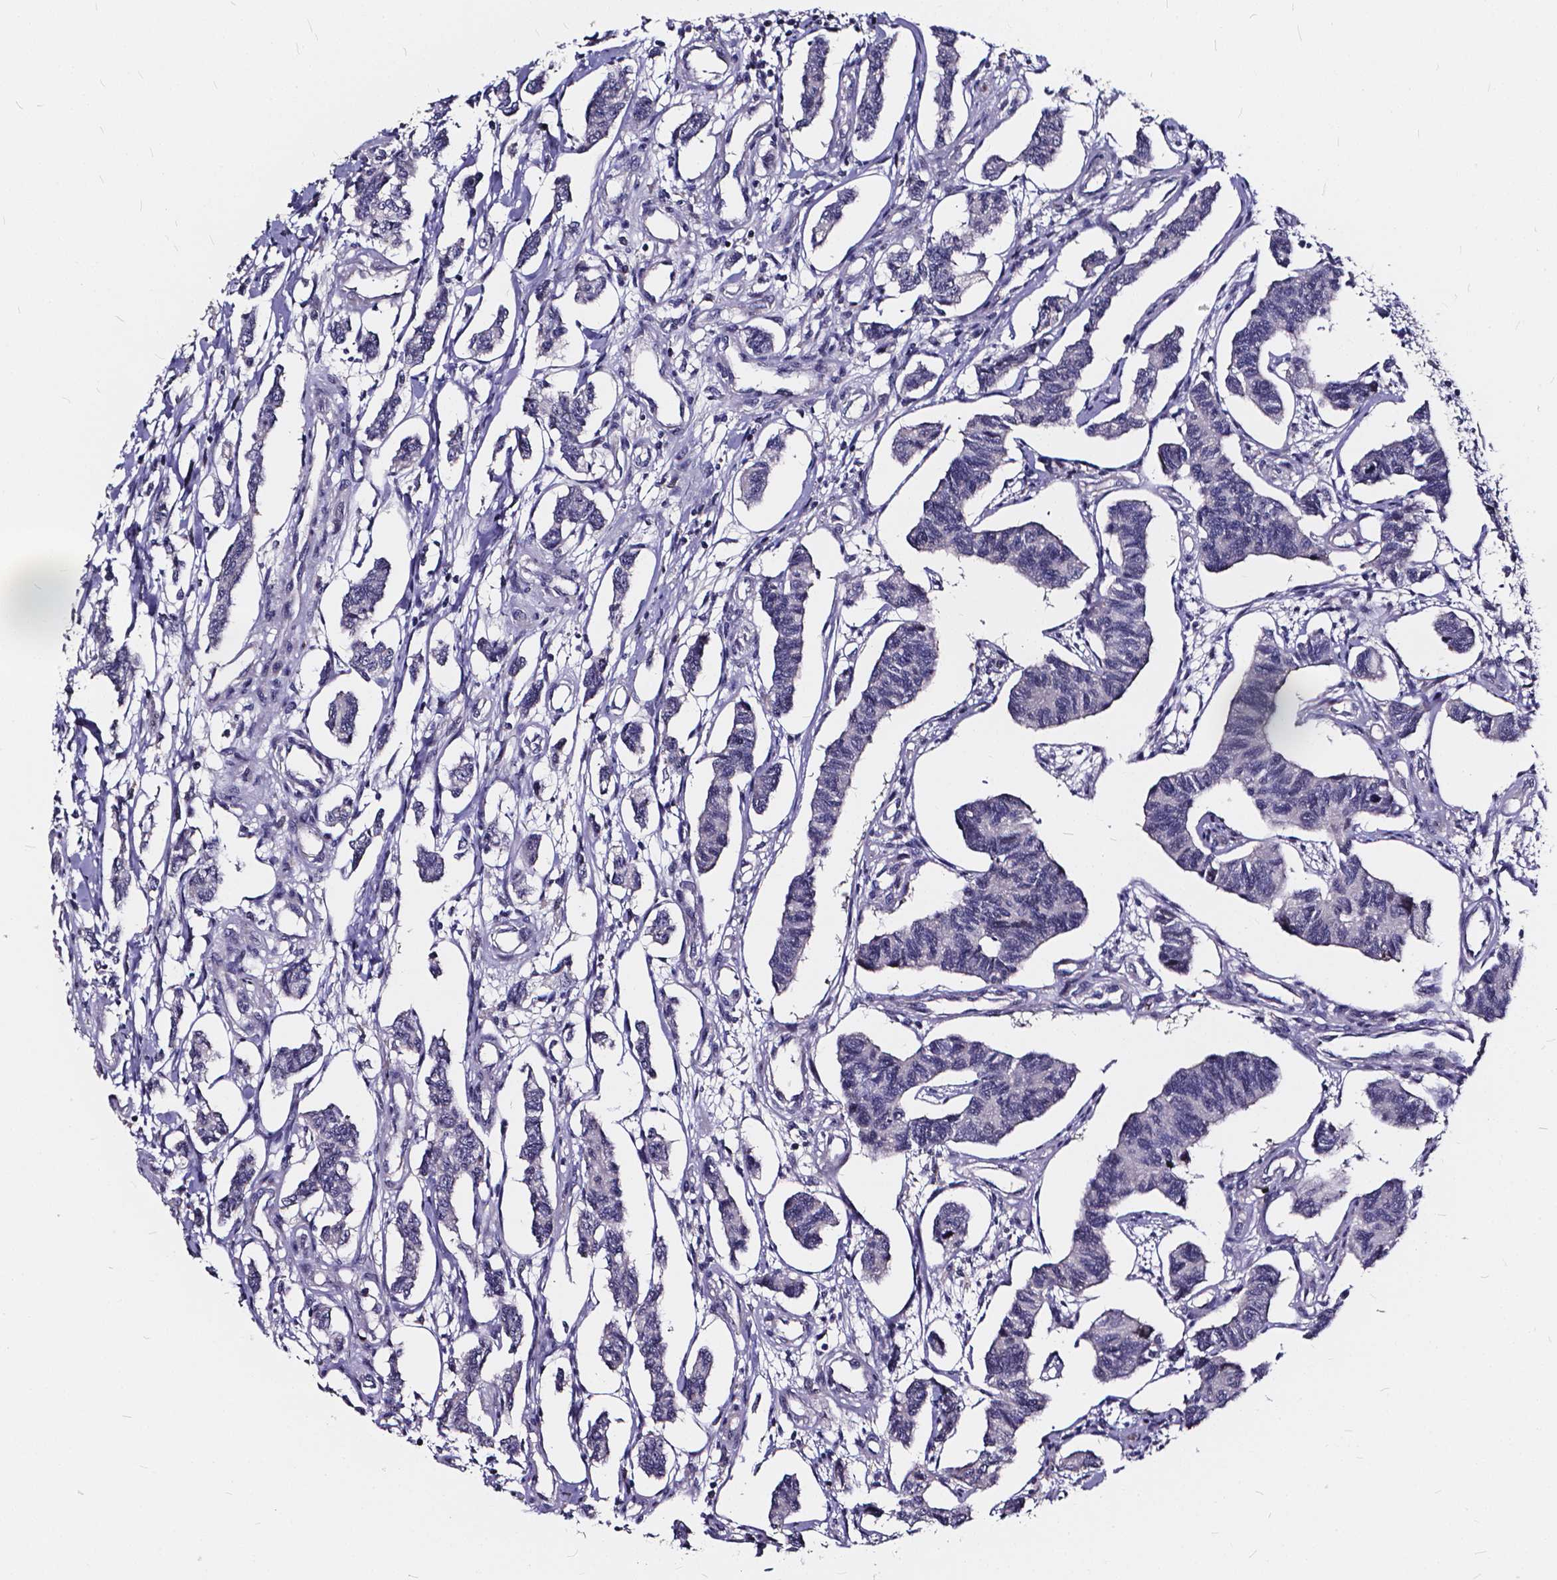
{"staining": {"intensity": "negative", "quantity": "none", "location": "none"}, "tissue": "carcinoid", "cell_type": "Tumor cells", "image_type": "cancer", "snomed": [{"axis": "morphology", "description": "Carcinoid, malignant, NOS"}, {"axis": "topography", "description": "Kidney"}], "caption": "A micrograph of carcinoid stained for a protein shows no brown staining in tumor cells.", "gene": "SOWAHA", "patient": {"sex": "female", "age": 41}}